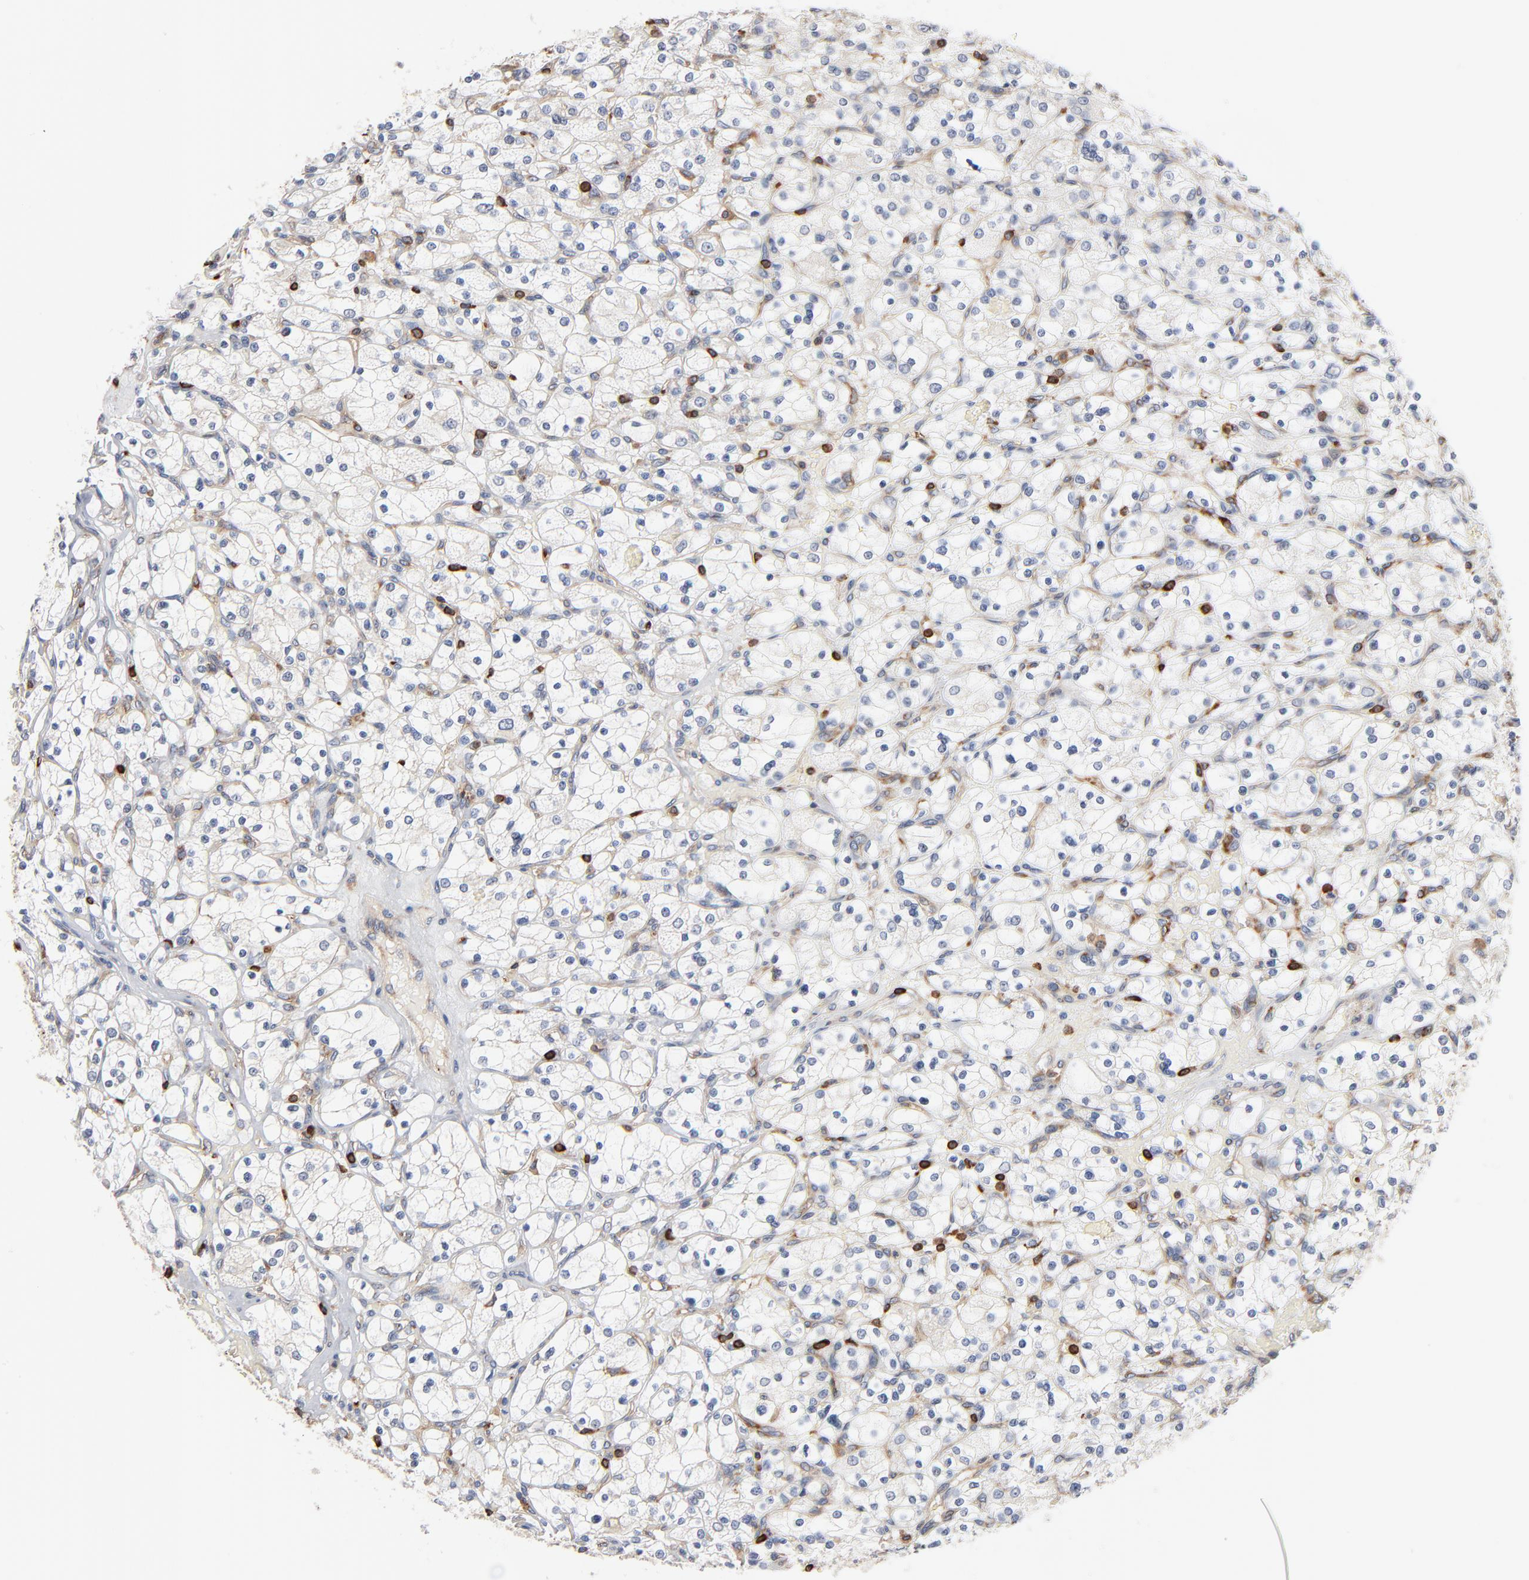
{"staining": {"intensity": "negative", "quantity": "none", "location": "none"}, "tissue": "renal cancer", "cell_type": "Tumor cells", "image_type": "cancer", "snomed": [{"axis": "morphology", "description": "Adenocarcinoma, NOS"}, {"axis": "topography", "description": "Kidney"}], "caption": "The IHC micrograph has no significant positivity in tumor cells of adenocarcinoma (renal) tissue.", "gene": "SH3KBP1", "patient": {"sex": "female", "age": 83}}